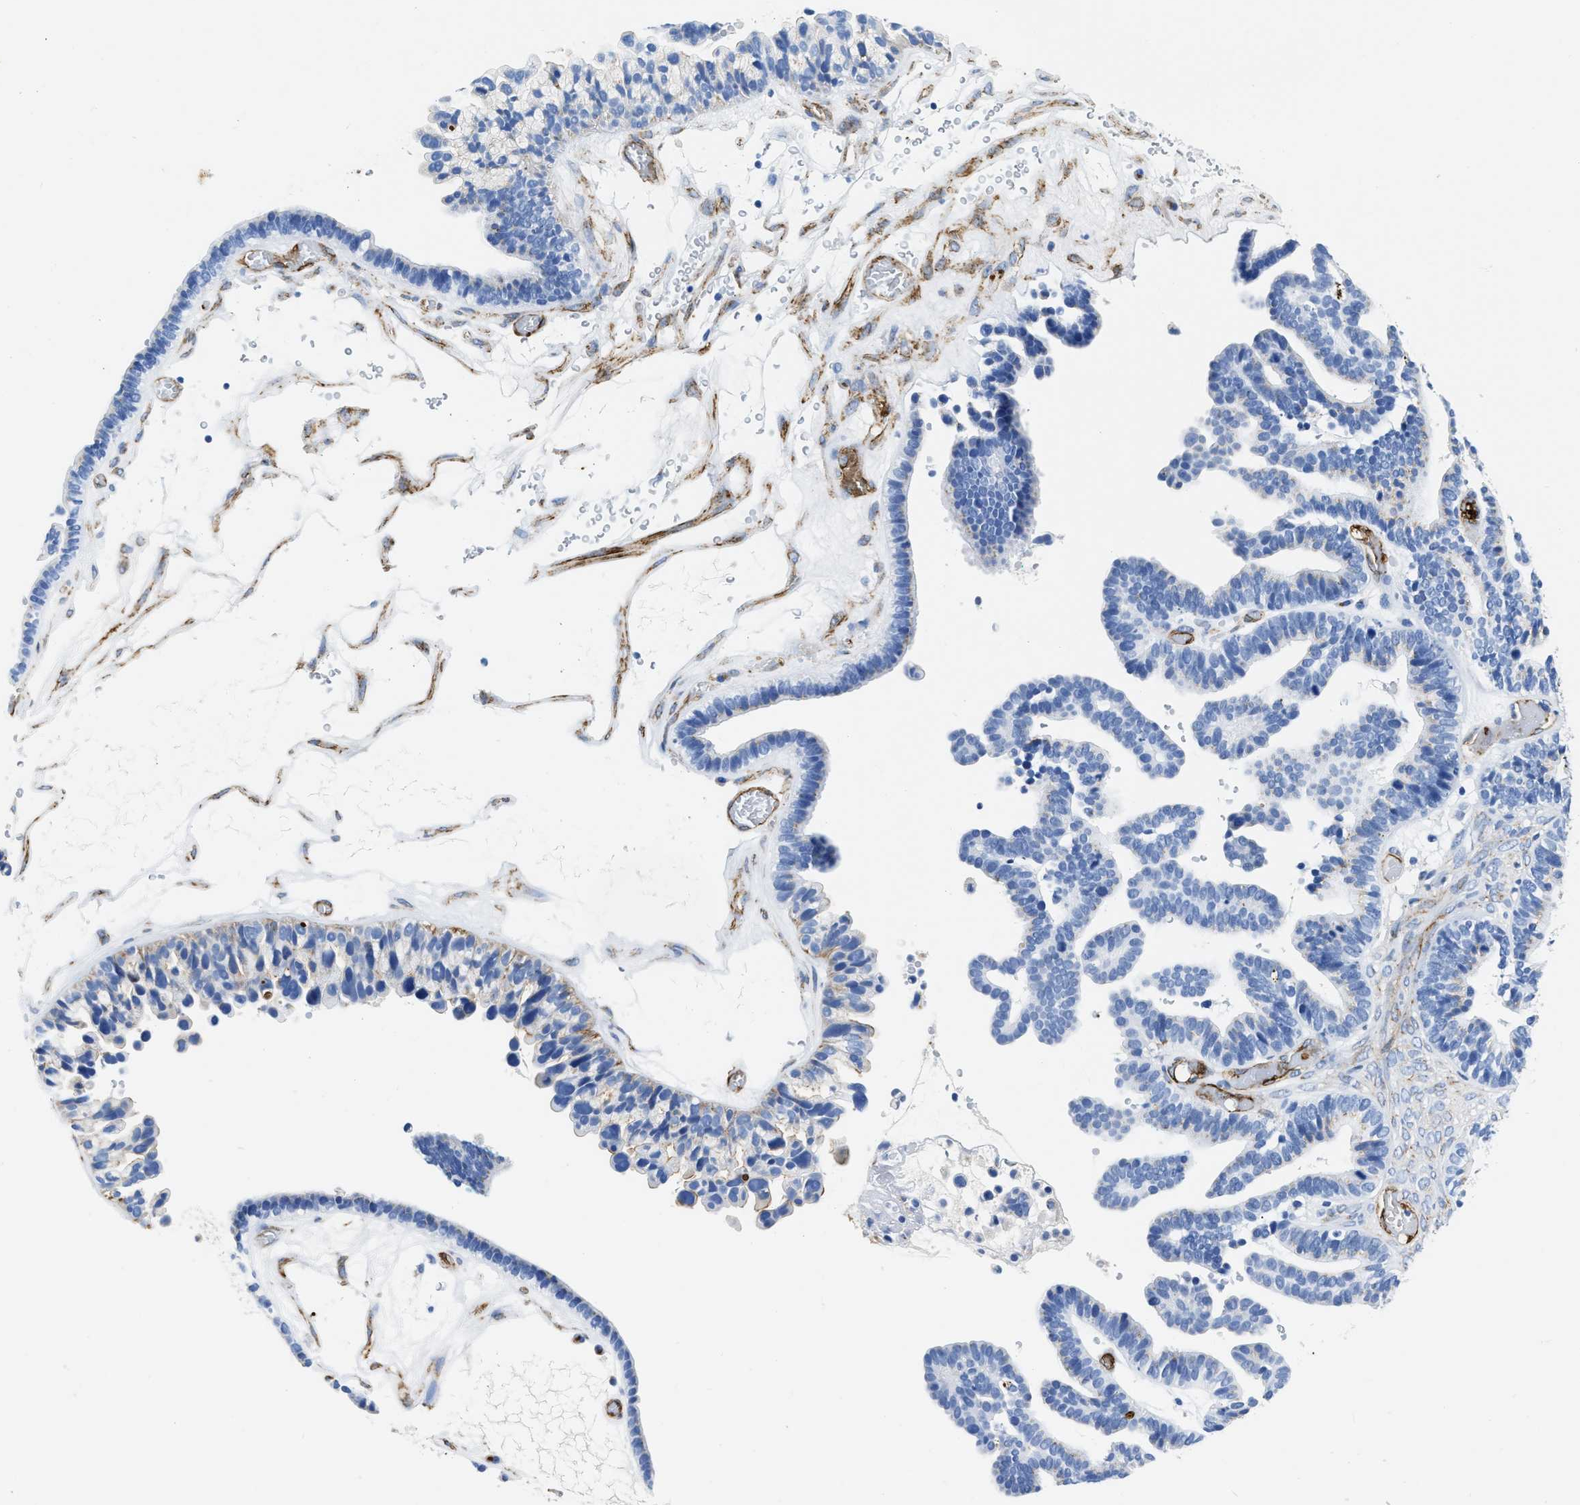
{"staining": {"intensity": "weak", "quantity": "<25%", "location": "cytoplasmic/membranous"}, "tissue": "ovarian cancer", "cell_type": "Tumor cells", "image_type": "cancer", "snomed": [{"axis": "morphology", "description": "Cystadenocarcinoma, serous, NOS"}, {"axis": "topography", "description": "Ovary"}], "caption": "Tumor cells show no significant positivity in ovarian cancer.", "gene": "TVP23B", "patient": {"sex": "female", "age": 56}}